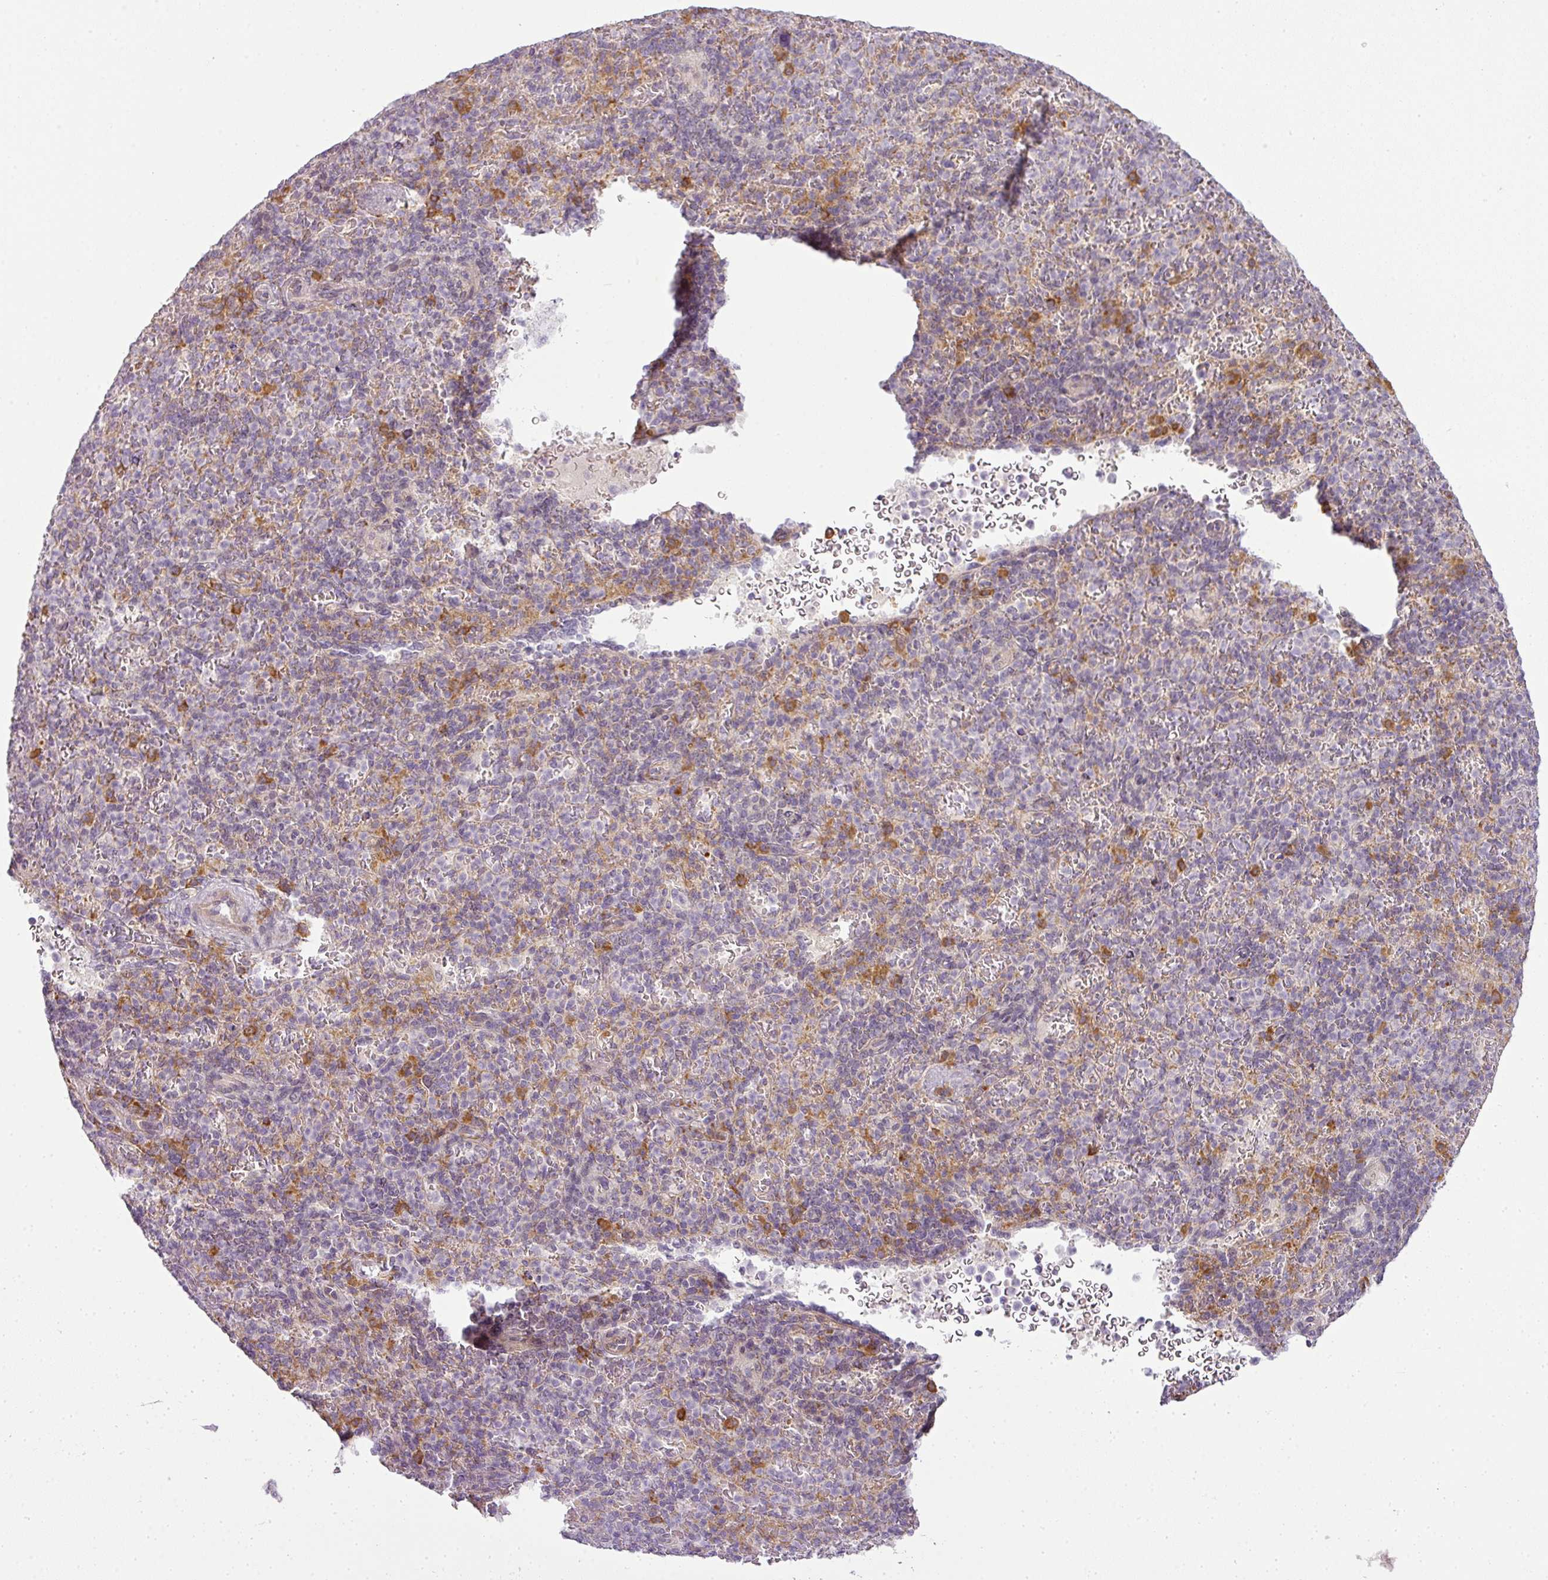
{"staining": {"intensity": "moderate", "quantity": "<25%", "location": "cytoplasmic/membranous"}, "tissue": "spleen", "cell_type": "Cells in red pulp", "image_type": "normal", "snomed": [{"axis": "morphology", "description": "Normal tissue, NOS"}, {"axis": "topography", "description": "Spleen"}], "caption": "The photomicrograph exhibits staining of benign spleen, revealing moderate cytoplasmic/membranous protein positivity (brown color) within cells in red pulp. (DAB IHC with brightfield microscopy, high magnification).", "gene": "LY75", "patient": {"sex": "female", "age": 74}}